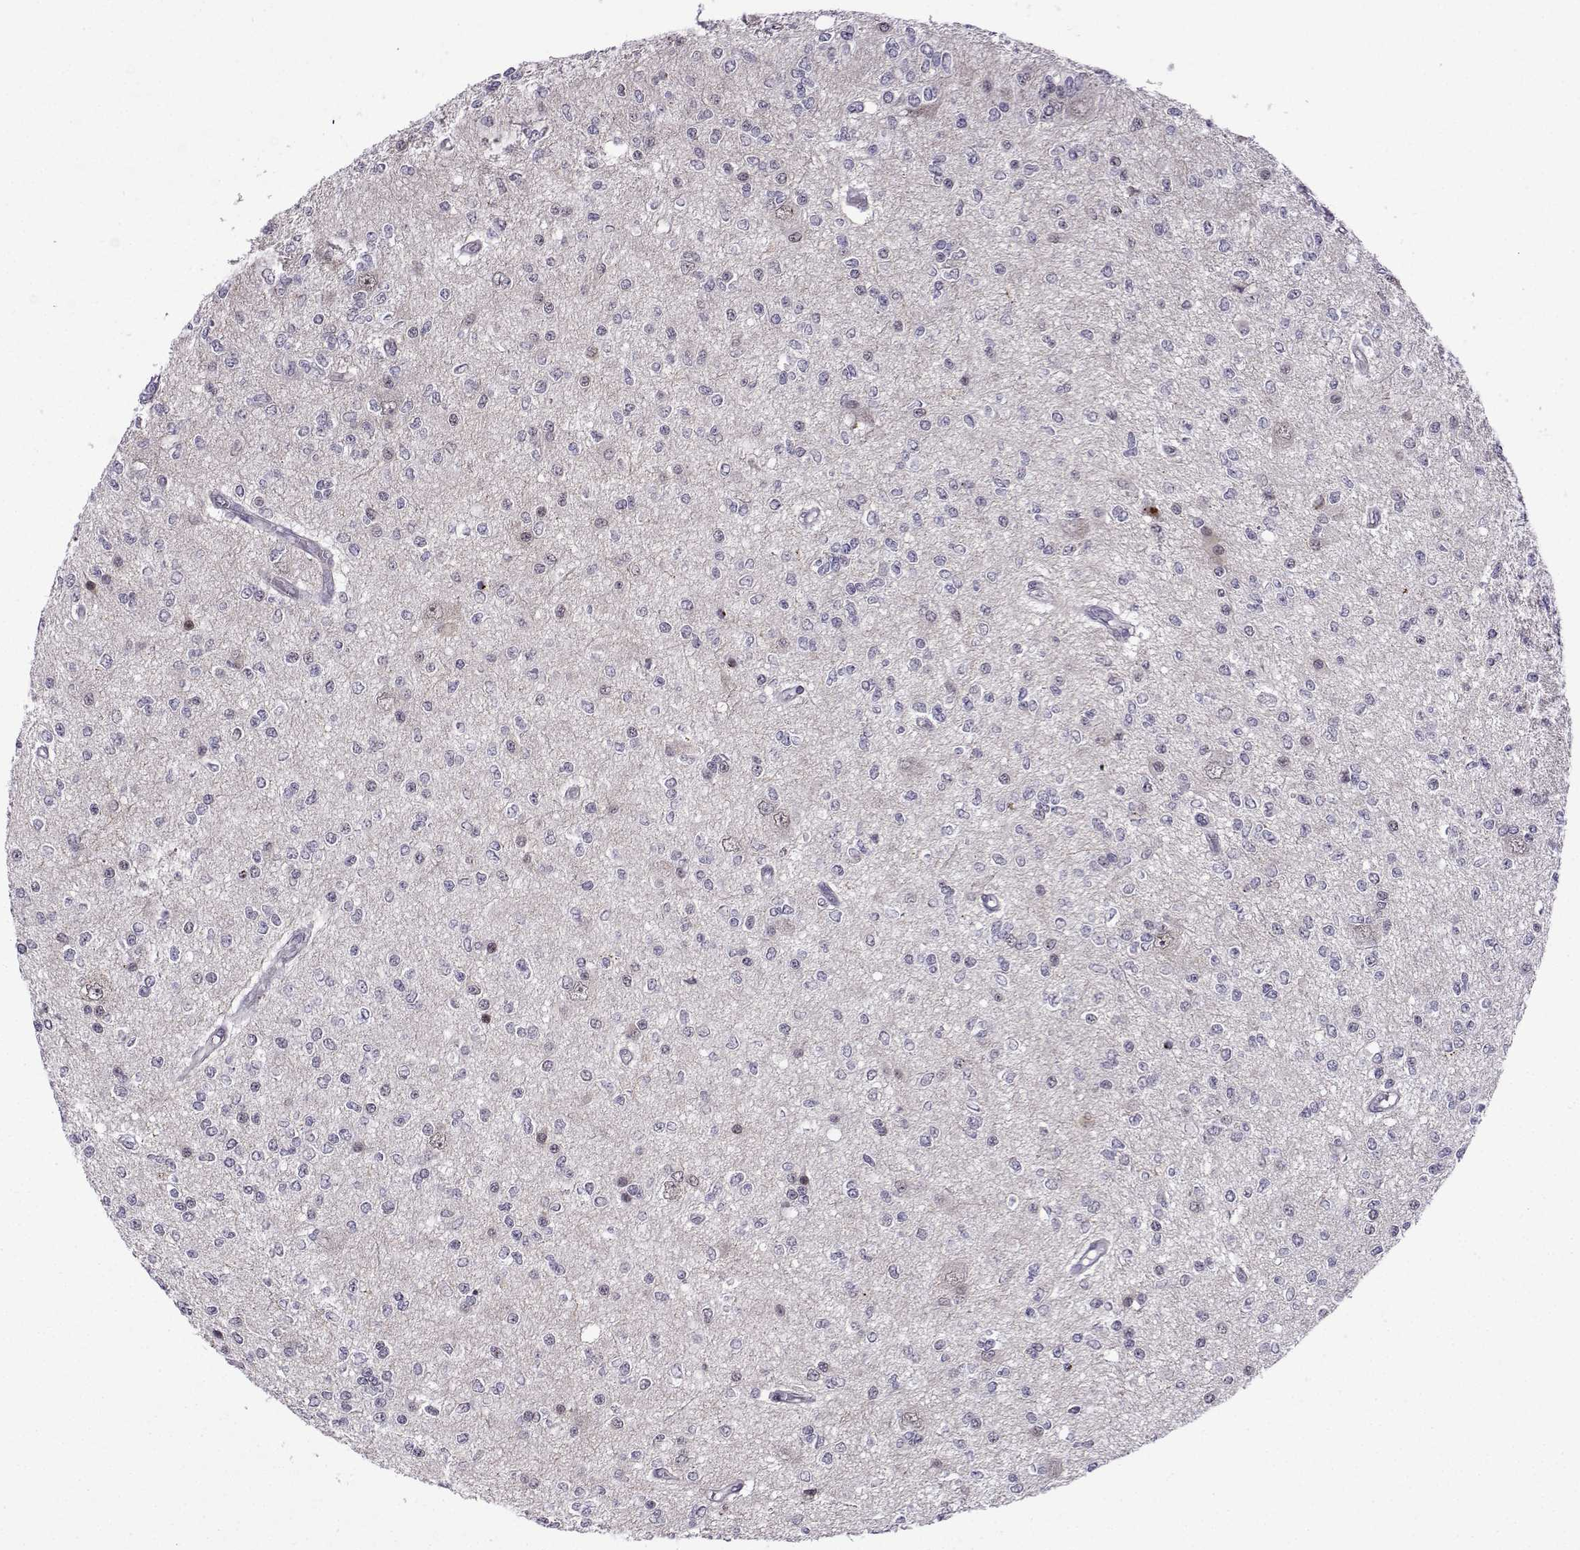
{"staining": {"intensity": "negative", "quantity": "none", "location": "none"}, "tissue": "glioma", "cell_type": "Tumor cells", "image_type": "cancer", "snomed": [{"axis": "morphology", "description": "Glioma, malignant, Low grade"}, {"axis": "topography", "description": "Brain"}], "caption": "Immunohistochemistry (IHC) image of neoplastic tissue: glioma stained with DAB (3,3'-diaminobenzidine) exhibits no significant protein positivity in tumor cells. Brightfield microscopy of IHC stained with DAB (brown) and hematoxylin (blue), captured at high magnification.", "gene": "FGF3", "patient": {"sex": "male", "age": 67}}